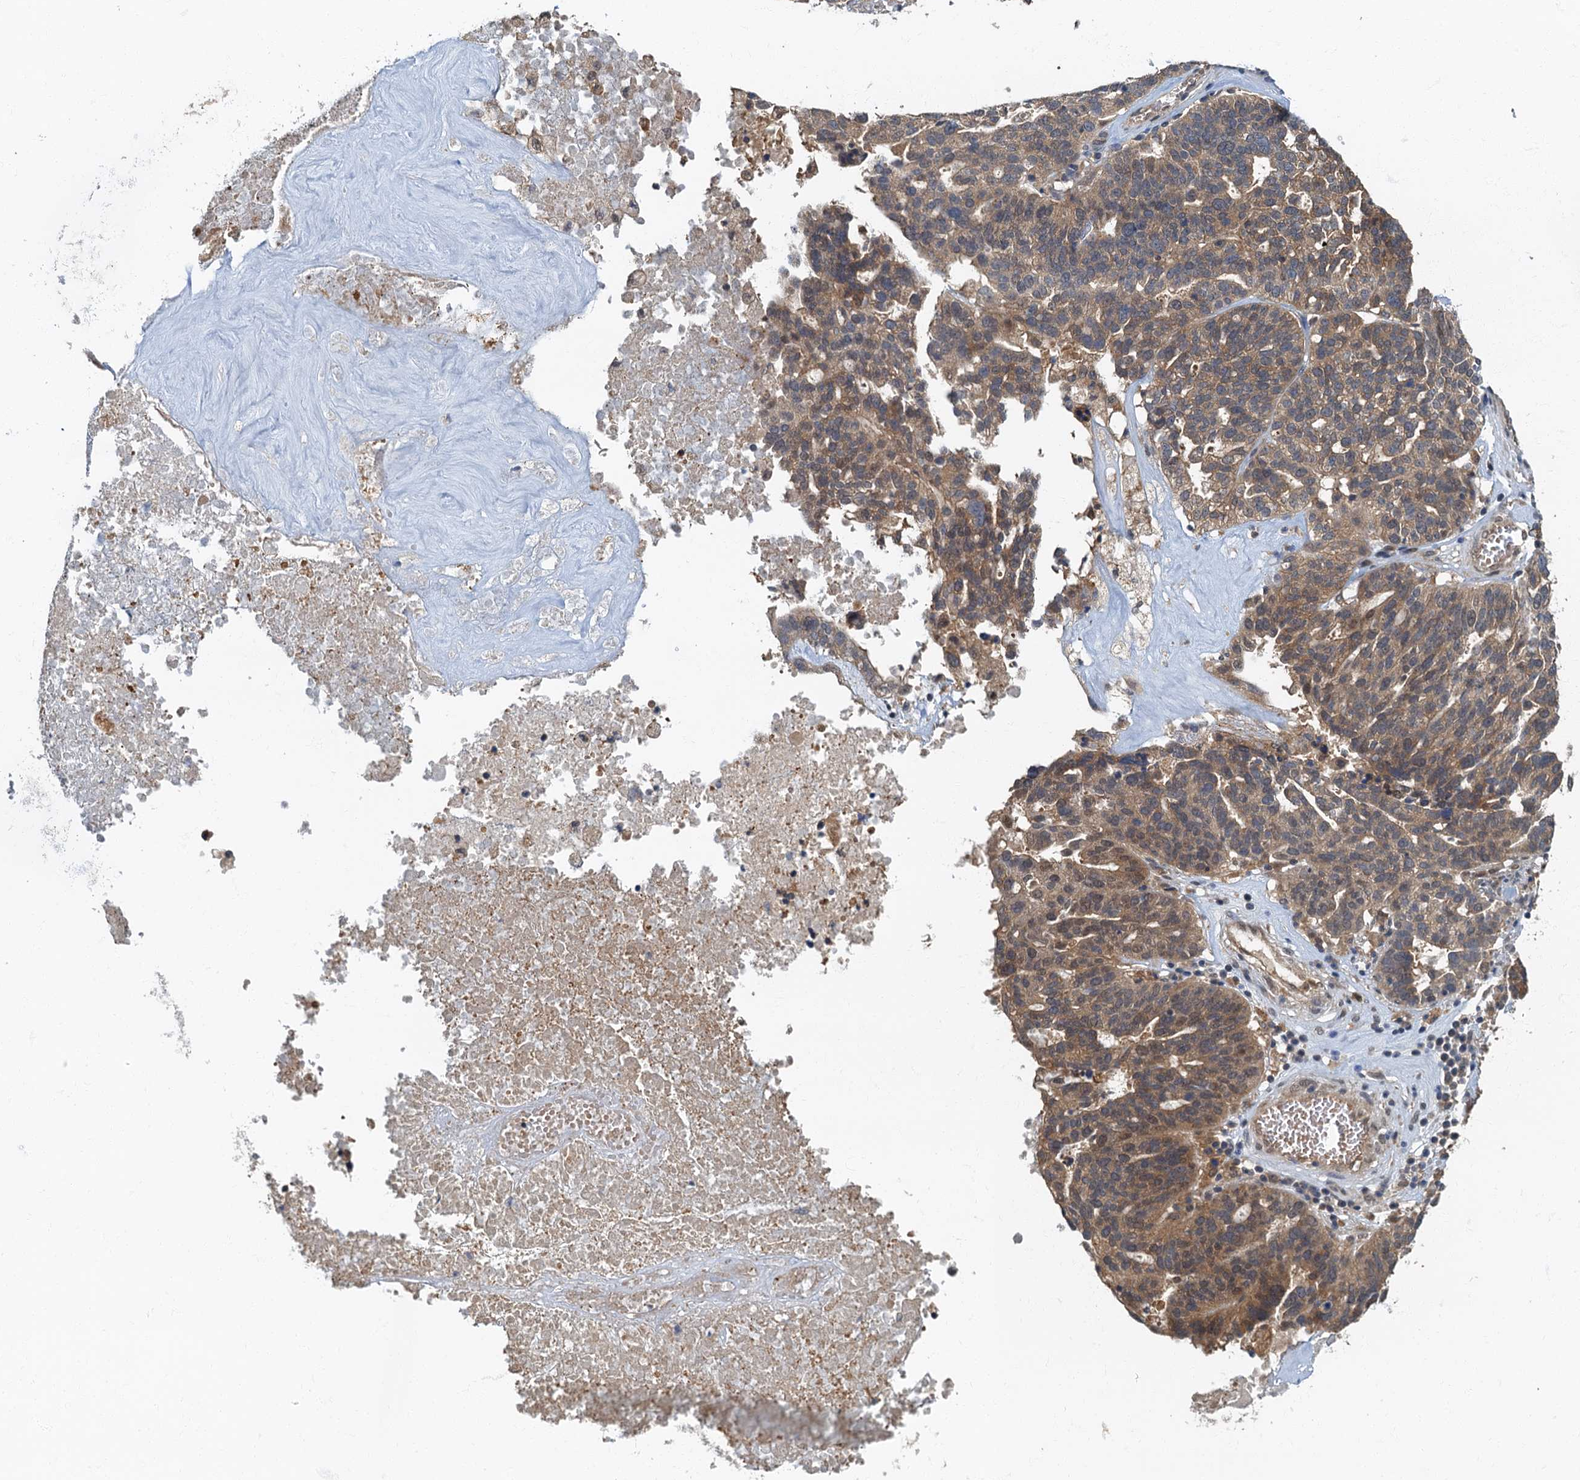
{"staining": {"intensity": "moderate", "quantity": ">75%", "location": "cytoplasmic/membranous"}, "tissue": "ovarian cancer", "cell_type": "Tumor cells", "image_type": "cancer", "snomed": [{"axis": "morphology", "description": "Cystadenocarcinoma, serous, NOS"}, {"axis": "topography", "description": "Ovary"}], "caption": "High-power microscopy captured an immunohistochemistry (IHC) micrograph of ovarian serous cystadenocarcinoma, revealing moderate cytoplasmic/membranous staining in about >75% of tumor cells.", "gene": "TBCK", "patient": {"sex": "female", "age": 59}}